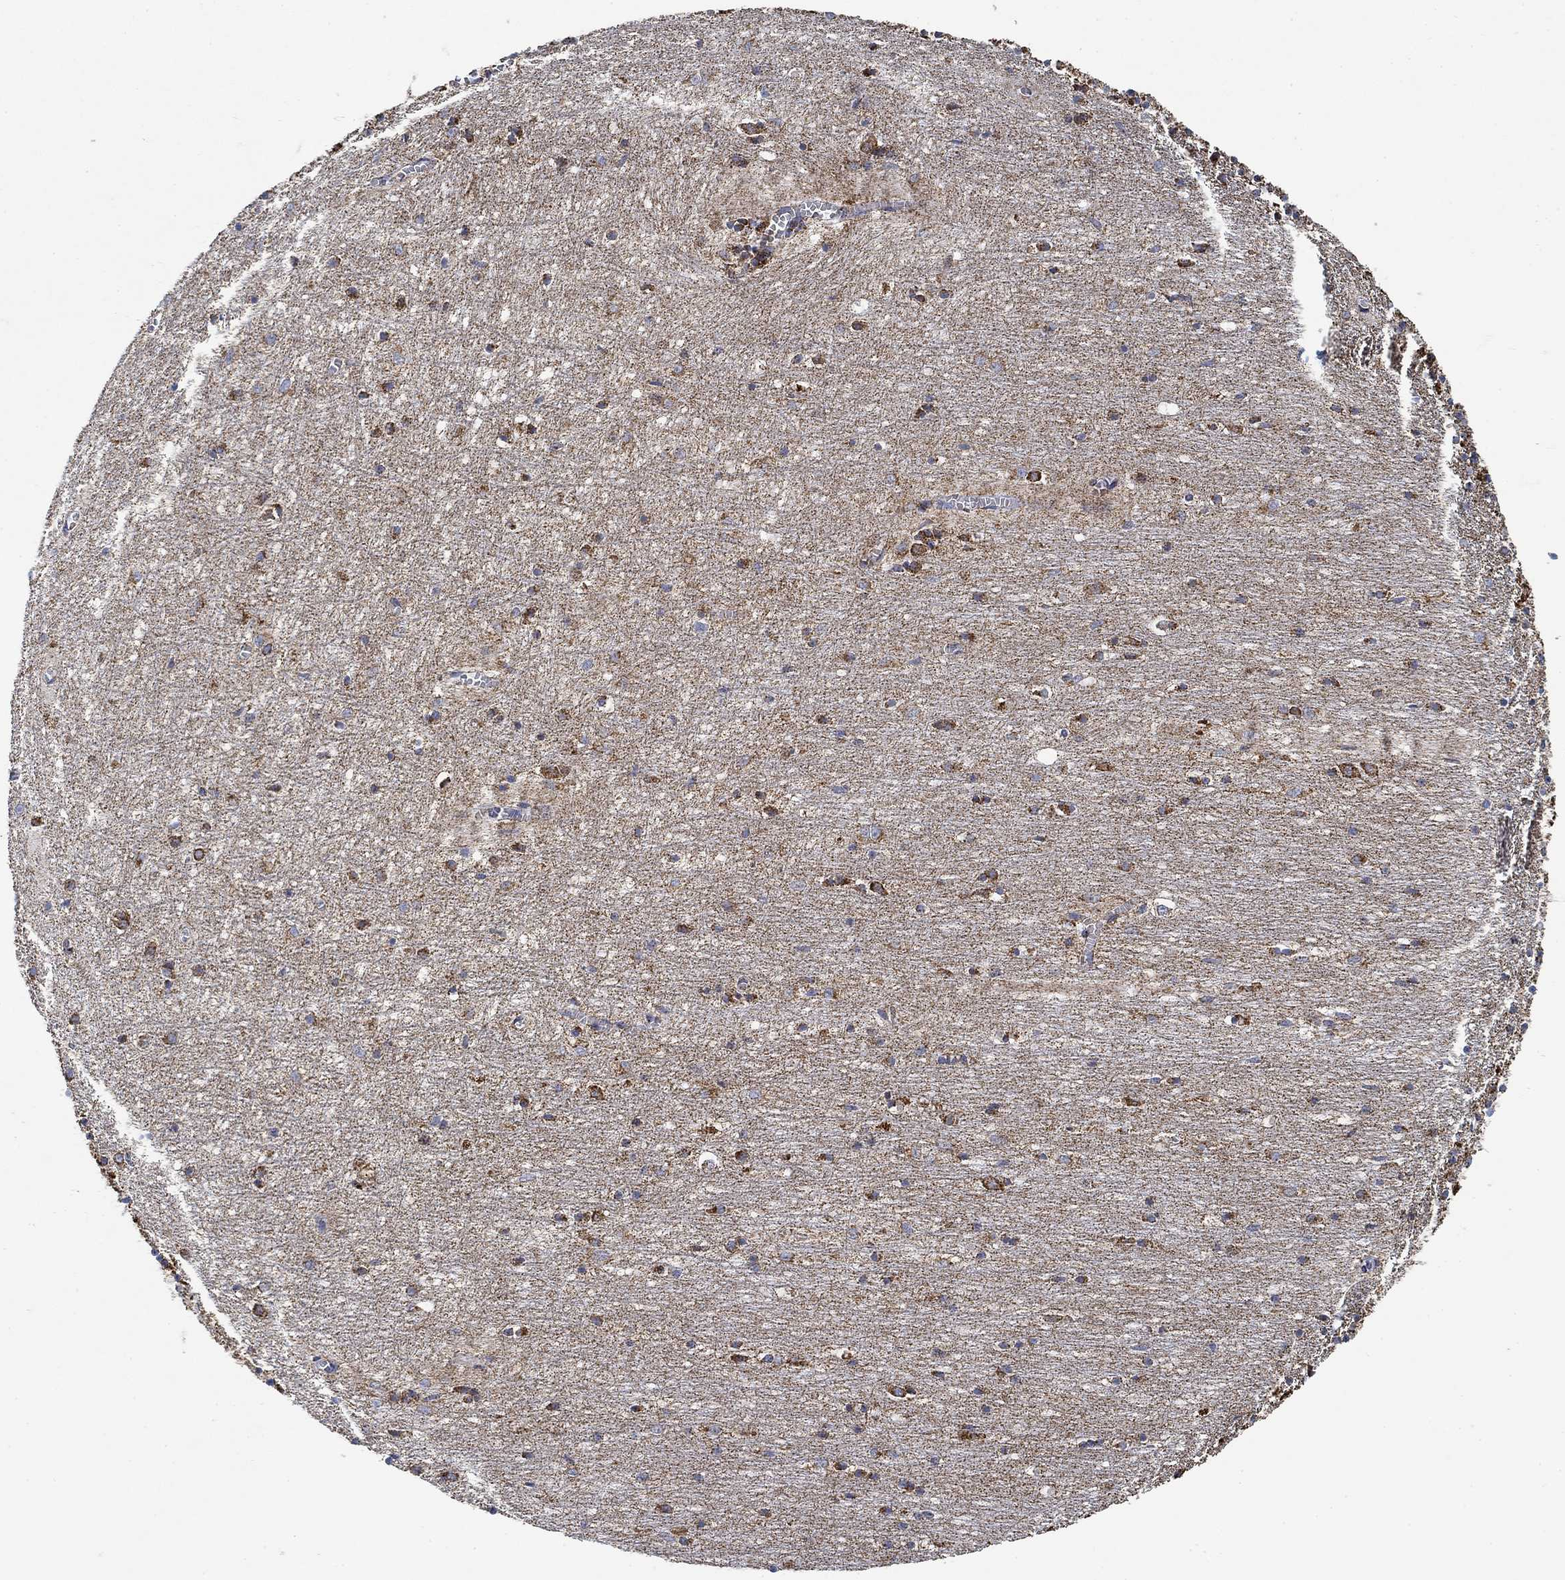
{"staining": {"intensity": "moderate", "quantity": ">75%", "location": "cytoplasmic/membranous"}, "tissue": "cerebellum", "cell_type": "Cells in granular layer", "image_type": "normal", "snomed": [{"axis": "morphology", "description": "Normal tissue, NOS"}, {"axis": "topography", "description": "Cerebellum"}], "caption": "Immunohistochemical staining of normal cerebellum exhibits >75% levels of moderate cytoplasmic/membranous protein positivity in about >75% of cells in granular layer. (IHC, brightfield microscopy, high magnification).", "gene": "NDUFS3", "patient": {"sex": "female", "age": 64}}